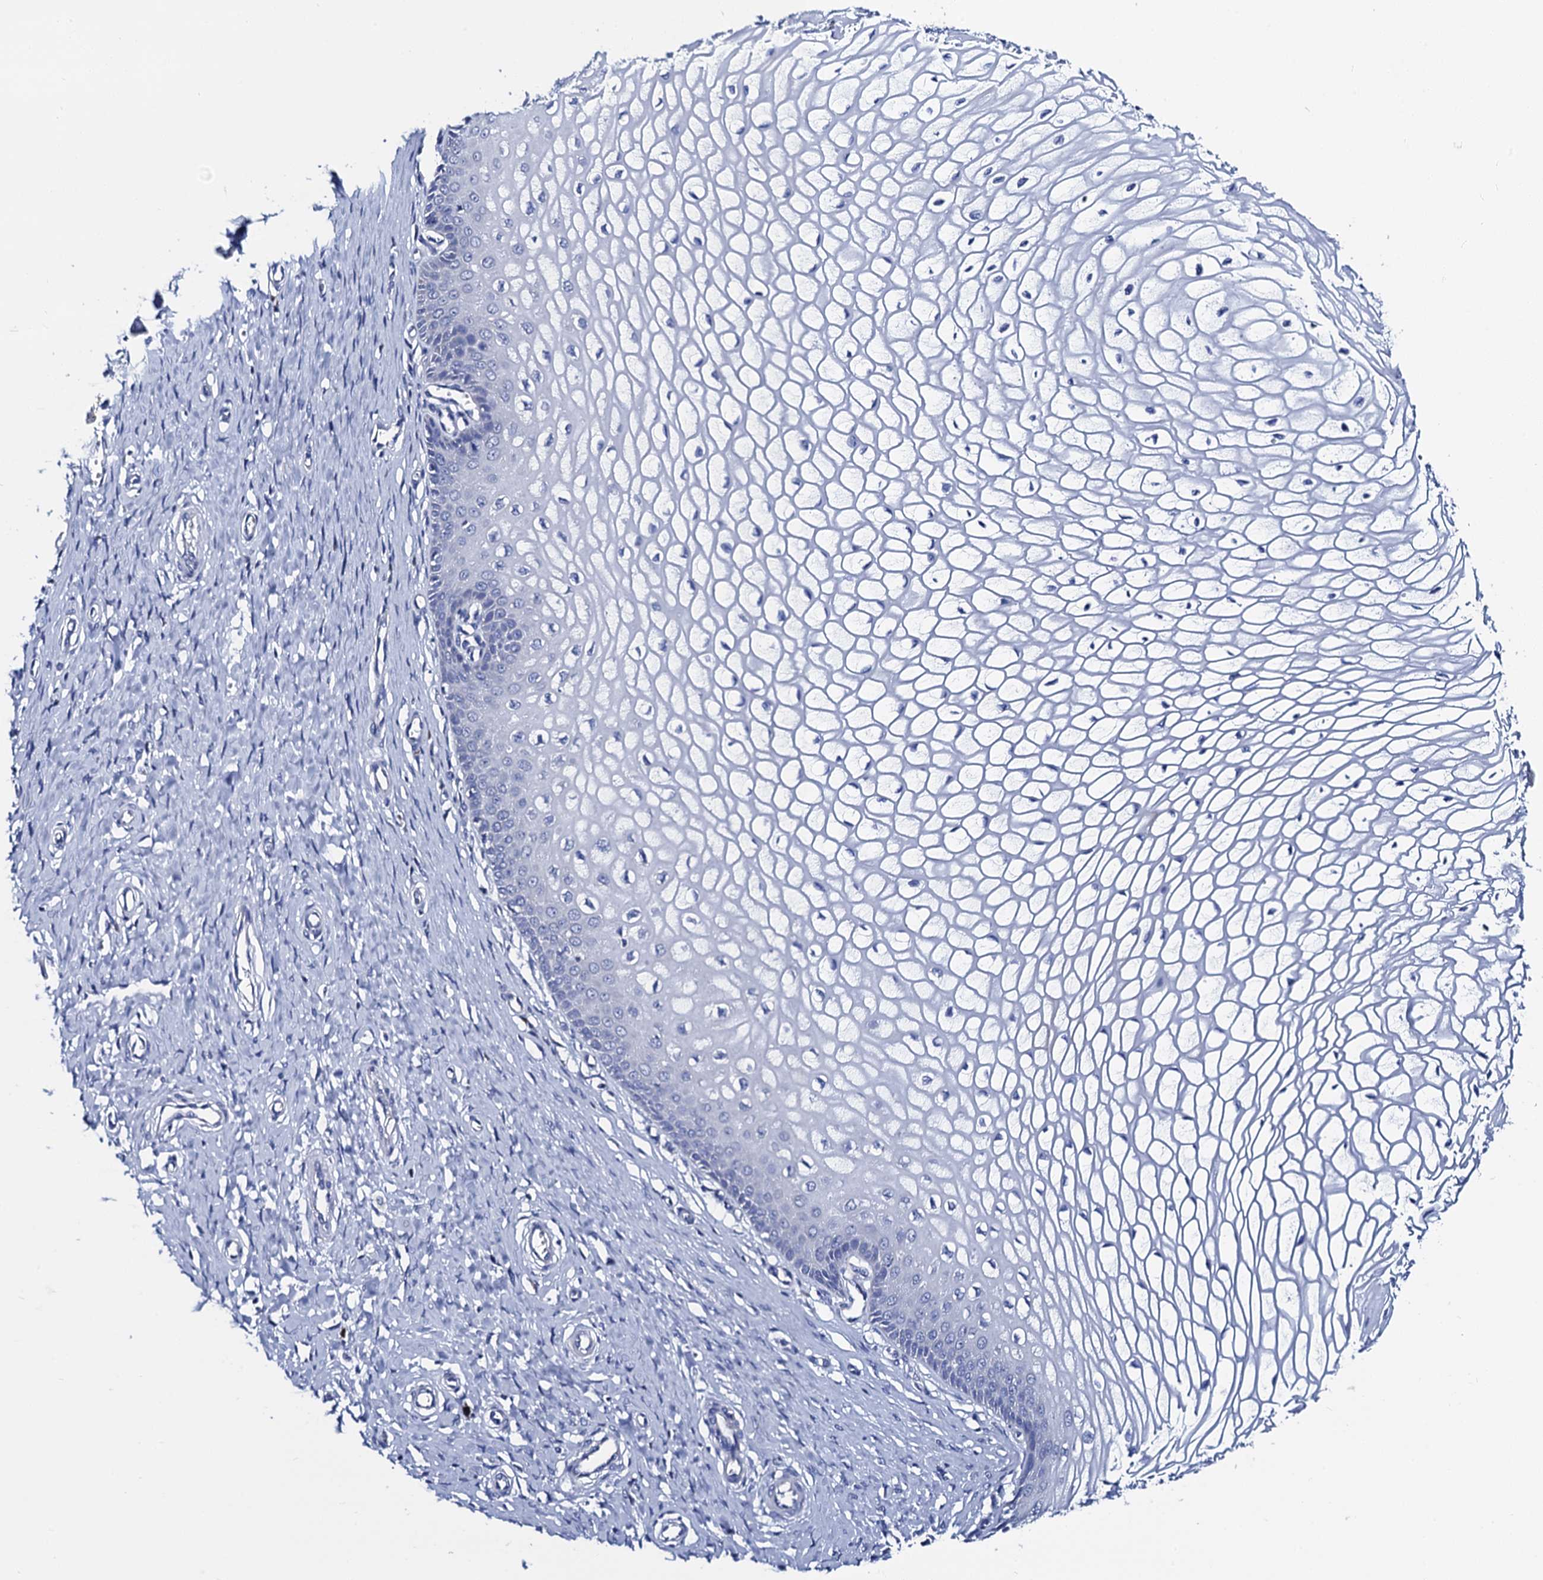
{"staining": {"intensity": "negative", "quantity": "none", "location": "none"}, "tissue": "cervix", "cell_type": "Glandular cells", "image_type": "normal", "snomed": [{"axis": "morphology", "description": "Normal tissue, NOS"}, {"axis": "topography", "description": "Cervix"}], "caption": "The photomicrograph exhibits no significant staining in glandular cells of cervix.", "gene": "ACADSB", "patient": {"sex": "female", "age": 55}}